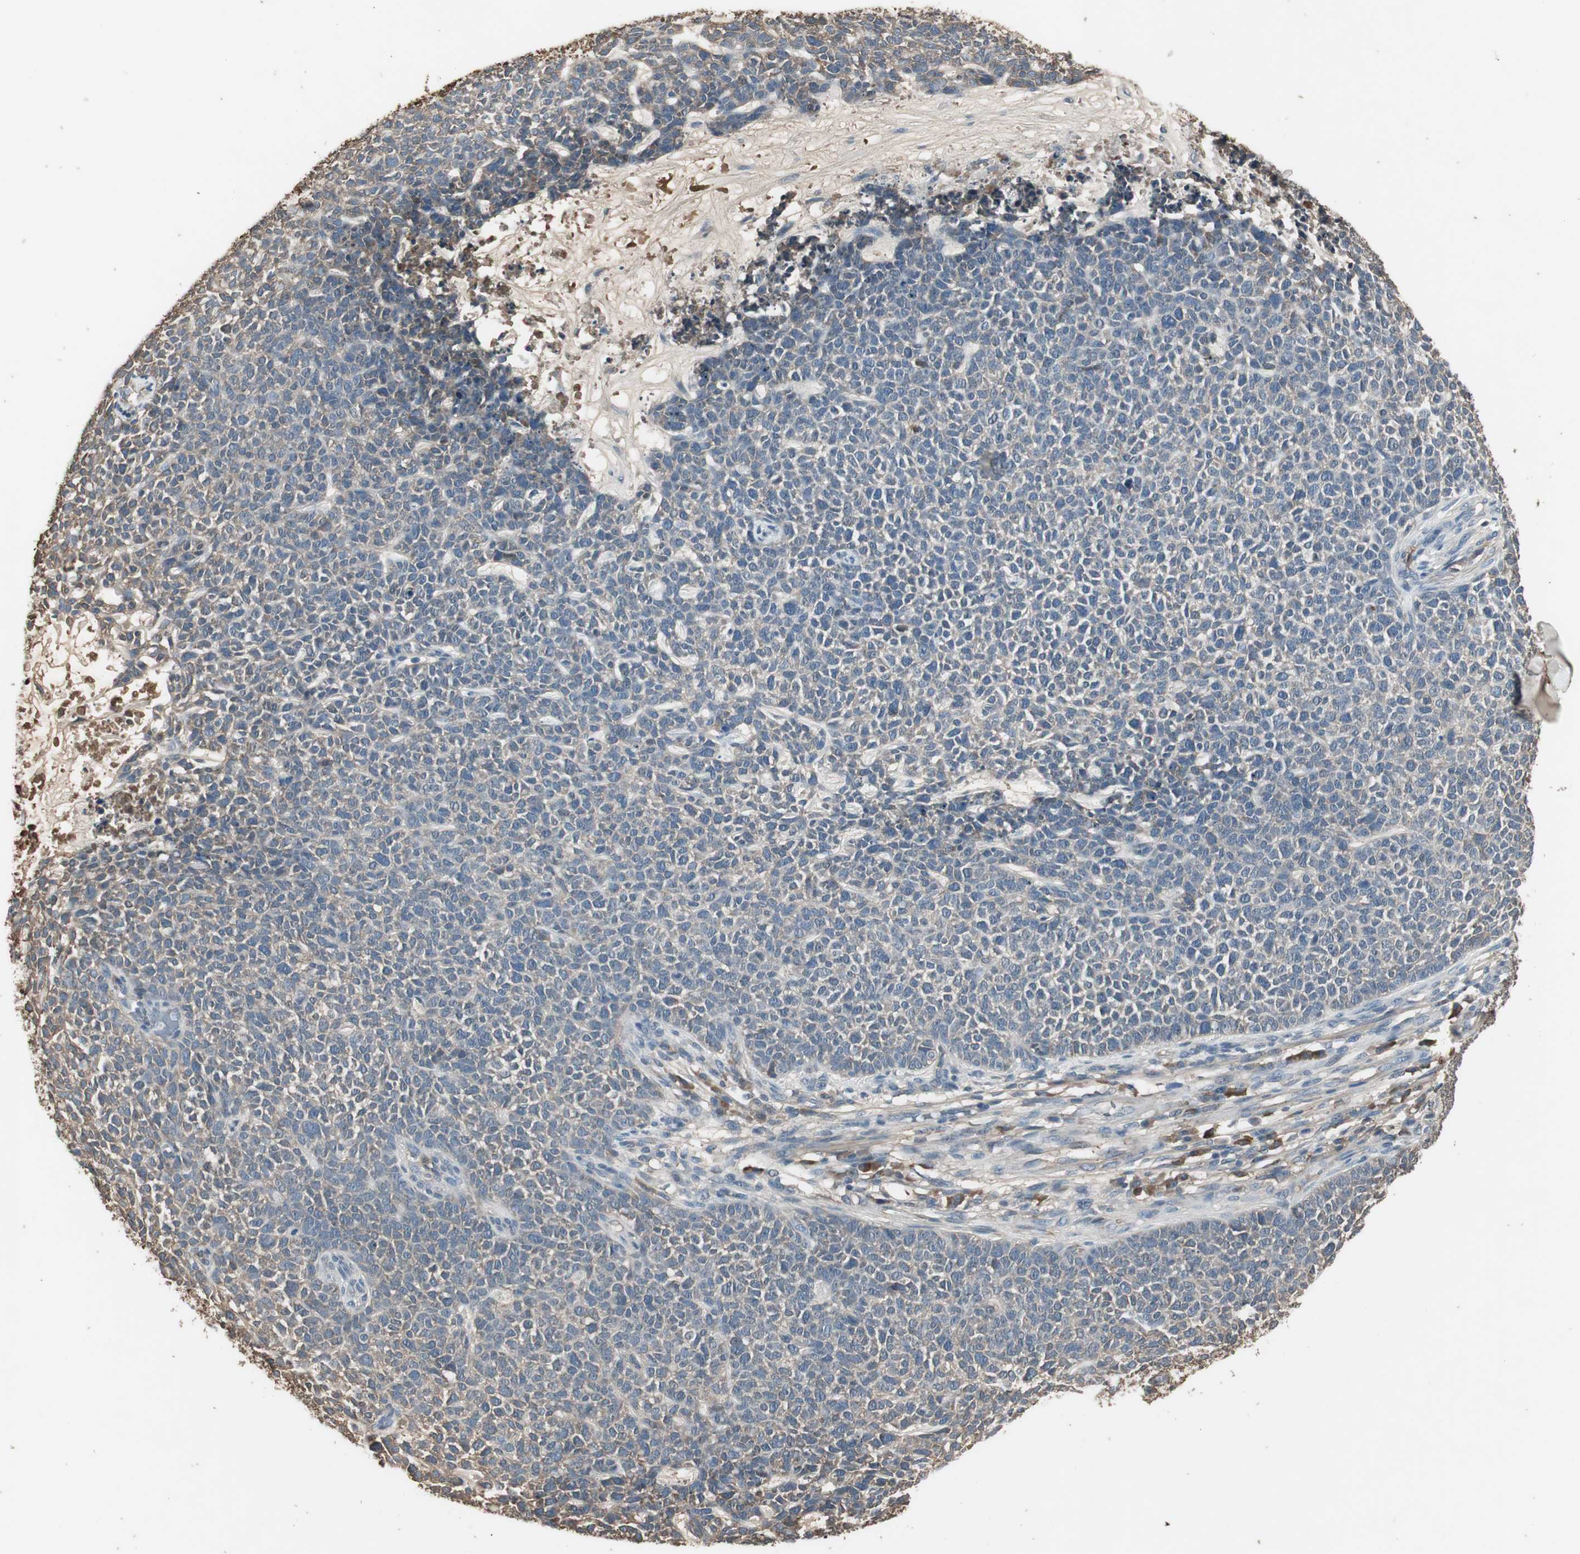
{"staining": {"intensity": "negative", "quantity": "none", "location": "none"}, "tissue": "skin cancer", "cell_type": "Tumor cells", "image_type": "cancer", "snomed": [{"axis": "morphology", "description": "Basal cell carcinoma"}, {"axis": "topography", "description": "Skin"}], "caption": "An immunohistochemistry (IHC) histopathology image of skin cancer (basal cell carcinoma) is shown. There is no staining in tumor cells of skin cancer (basal cell carcinoma).", "gene": "MMP14", "patient": {"sex": "female", "age": 84}}